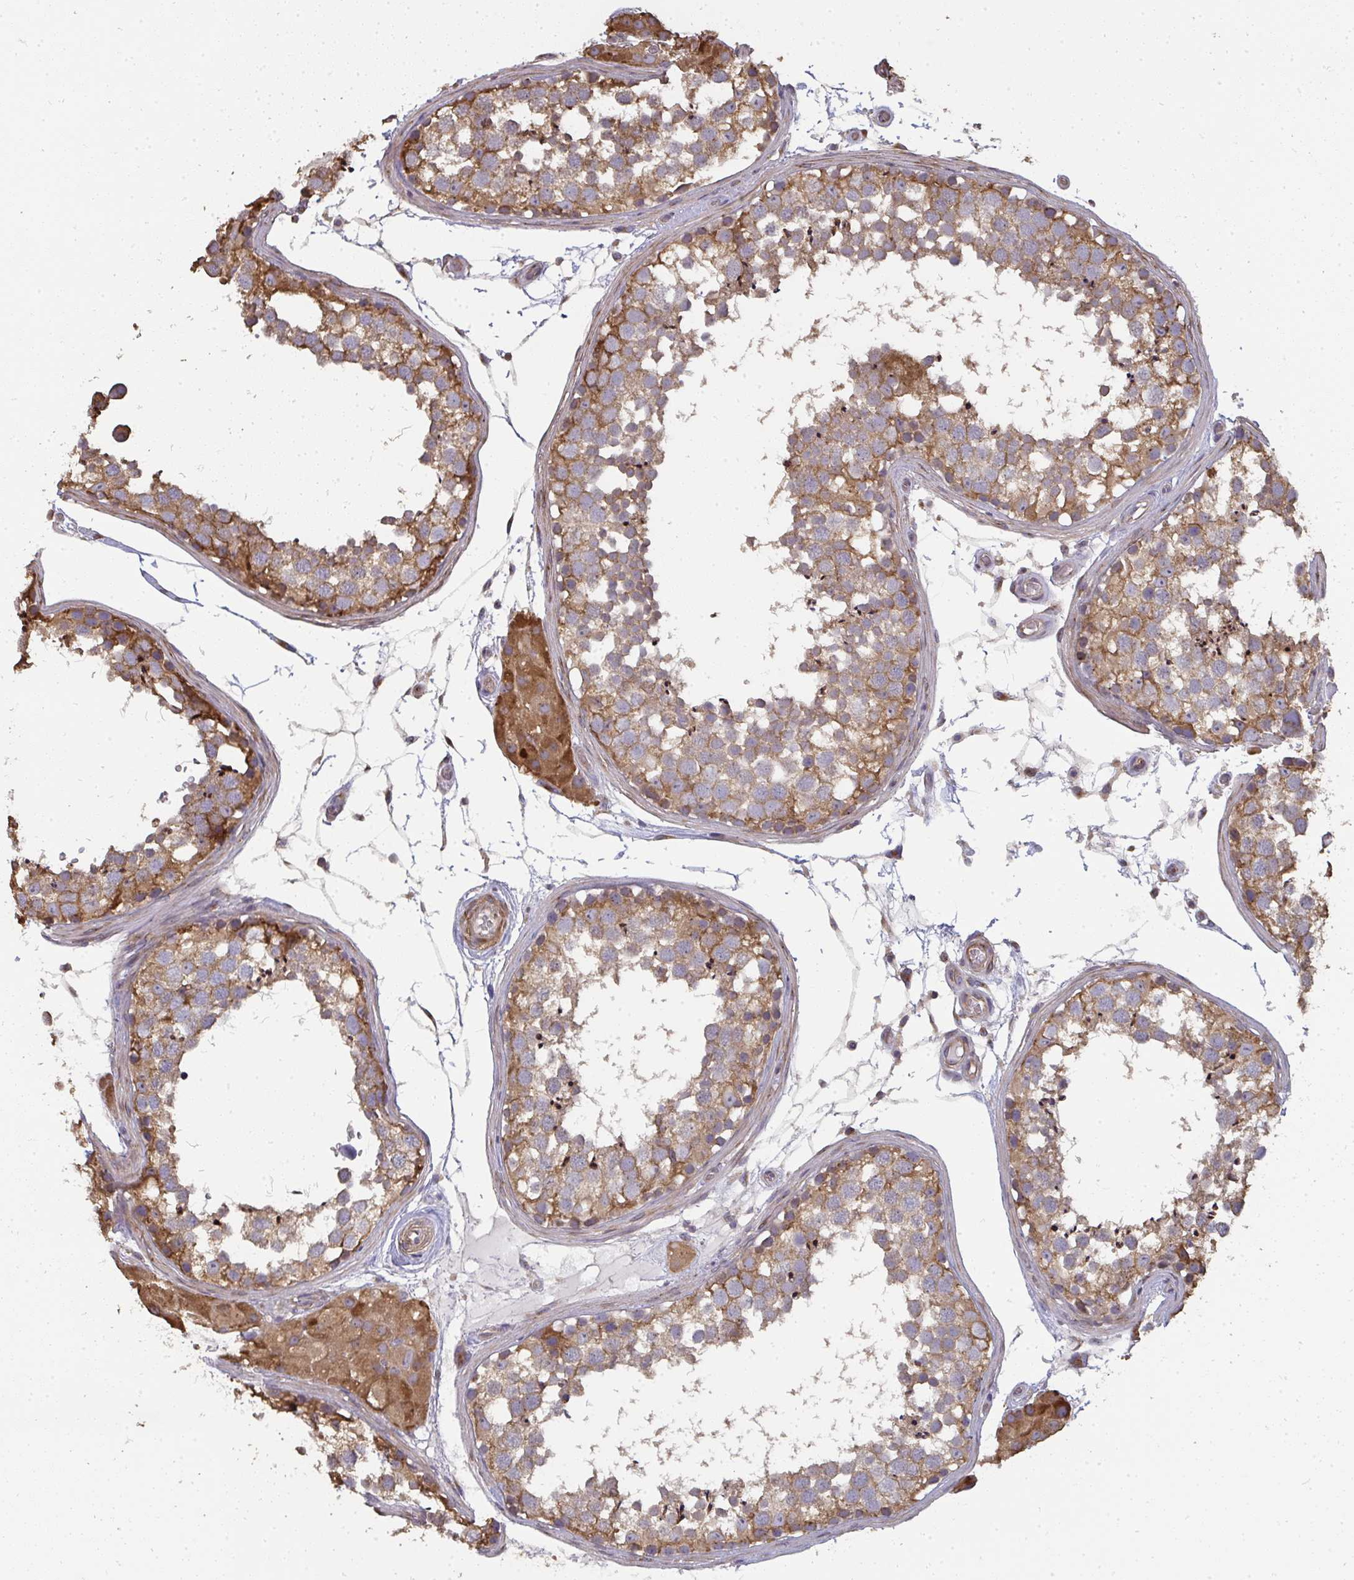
{"staining": {"intensity": "moderate", "quantity": ">75%", "location": "cytoplasmic/membranous"}, "tissue": "testis", "cell_type": "Cells in seminiferous ducts", "image_type": "normal", "snomed": [{"axis": "morphology", "description": "Normal tissue, NOS"}, {"axis": "morphology", "description": "Seminoma, NOS"}, {"axis": "topography", "description": "Testis"}], "caption": "Immunohistochemical staining of benign testis exhibits >75% levels of moderate cytoplasmic/membranous protein positivity in approximately >75% of cells in seminiferous ducts.", "gene": "ZFYVE28", "patient": {"sex": "male", "age": 65}}